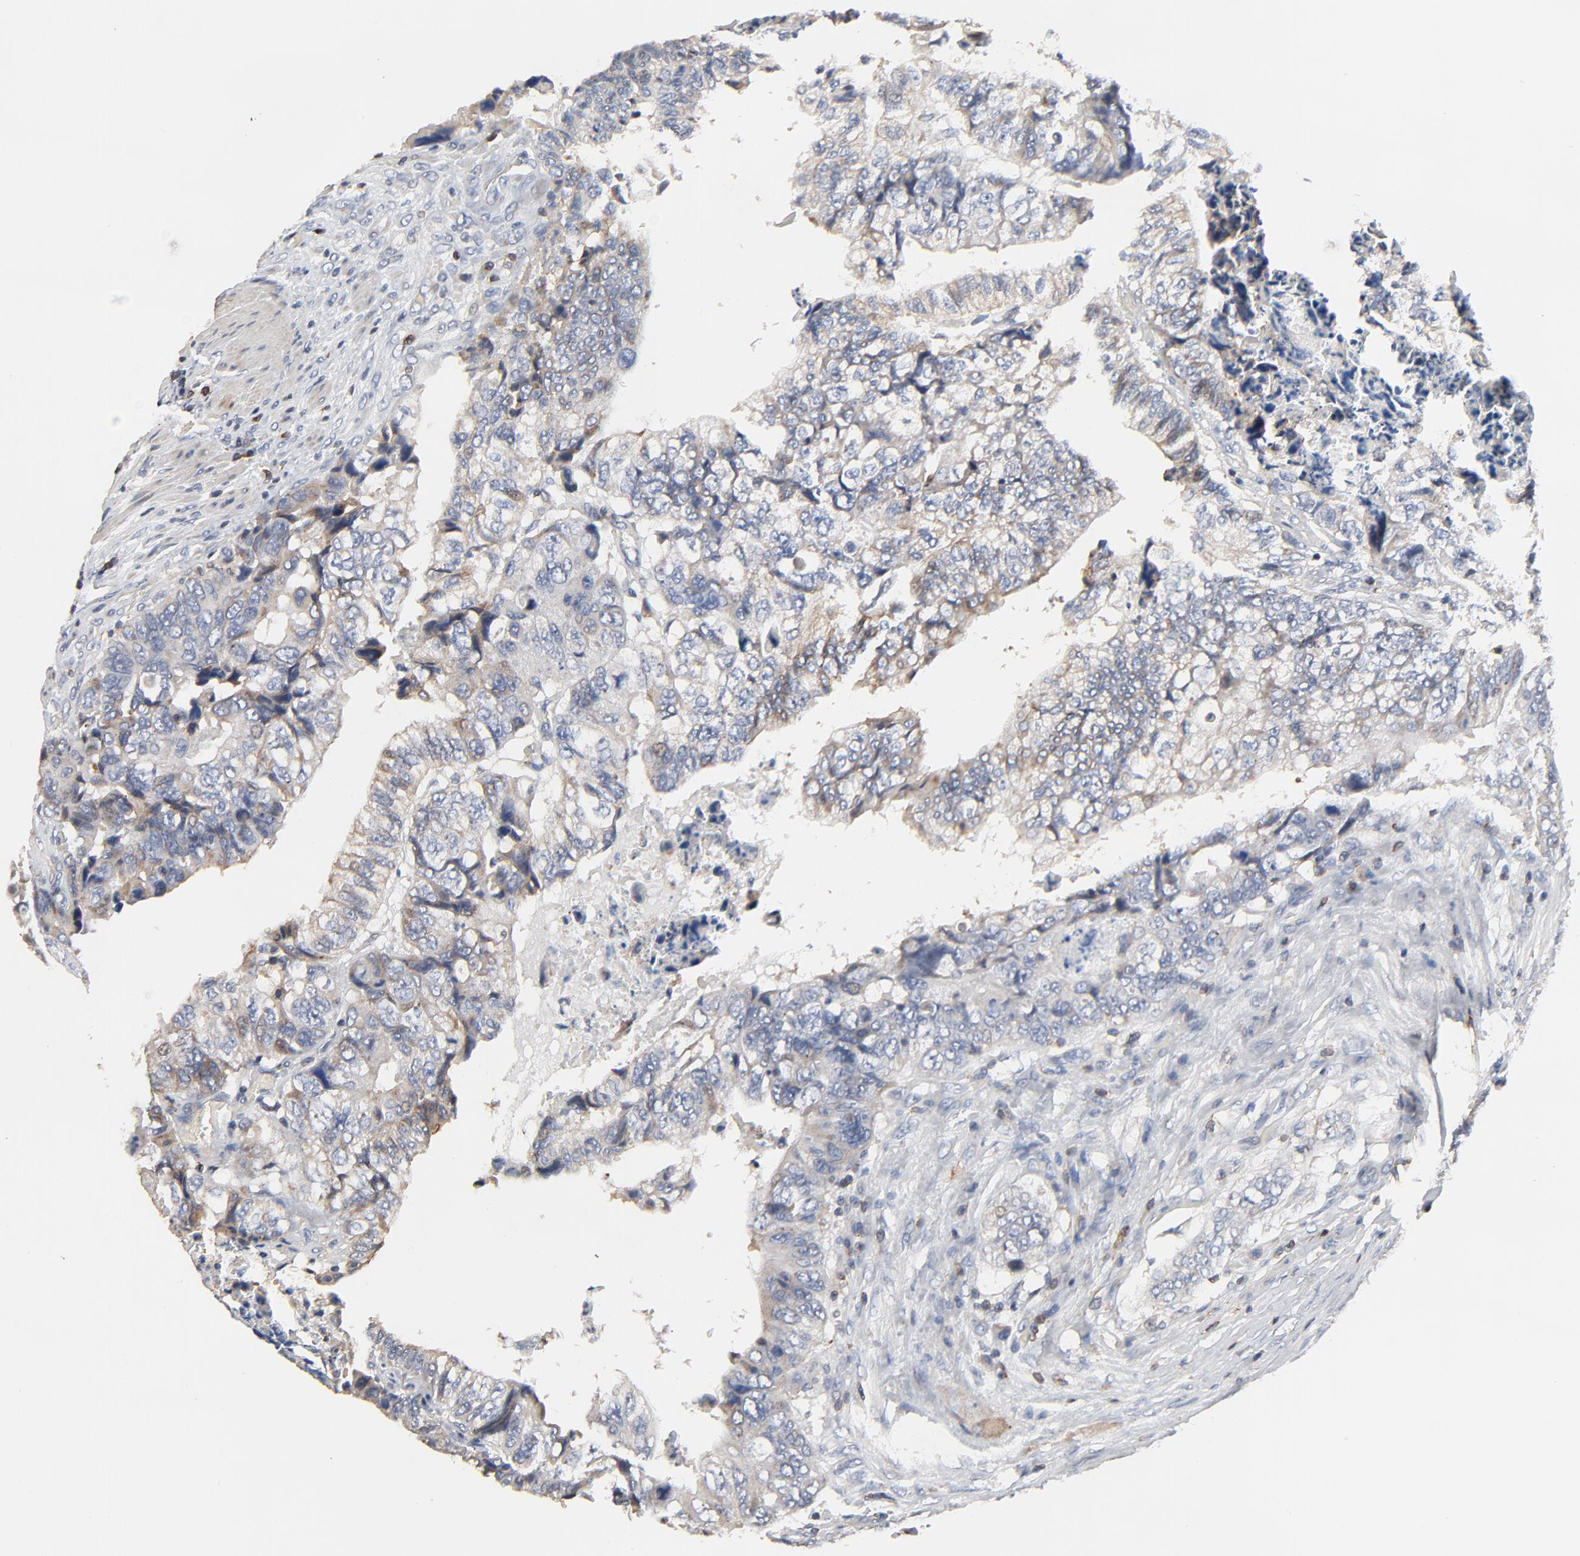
{"staining": {"intensity": "weak", "quantity": "25%-75%", "location": "cytoplasmic/membranous"}, "tissue": "colorectal cancer", "cell_type": "Tumor cells", "image_type": "cancer", "snomed": [{"axis": "morphology", "description": "Adenocarcinoma, NOS"}, {"axis": "topography", "description": "Rectum"}], "caption": "The histopathology image demonstrates staining of colorectal cancer (adenocarcinoma), revealing weak cytoplasmic/membranous protein staining (brown color) within tumor cells. (IHC, brightfield microscopy, high magnification).", "gene": "SKAP1", "patient": {"sex": "female", "age": 82}}